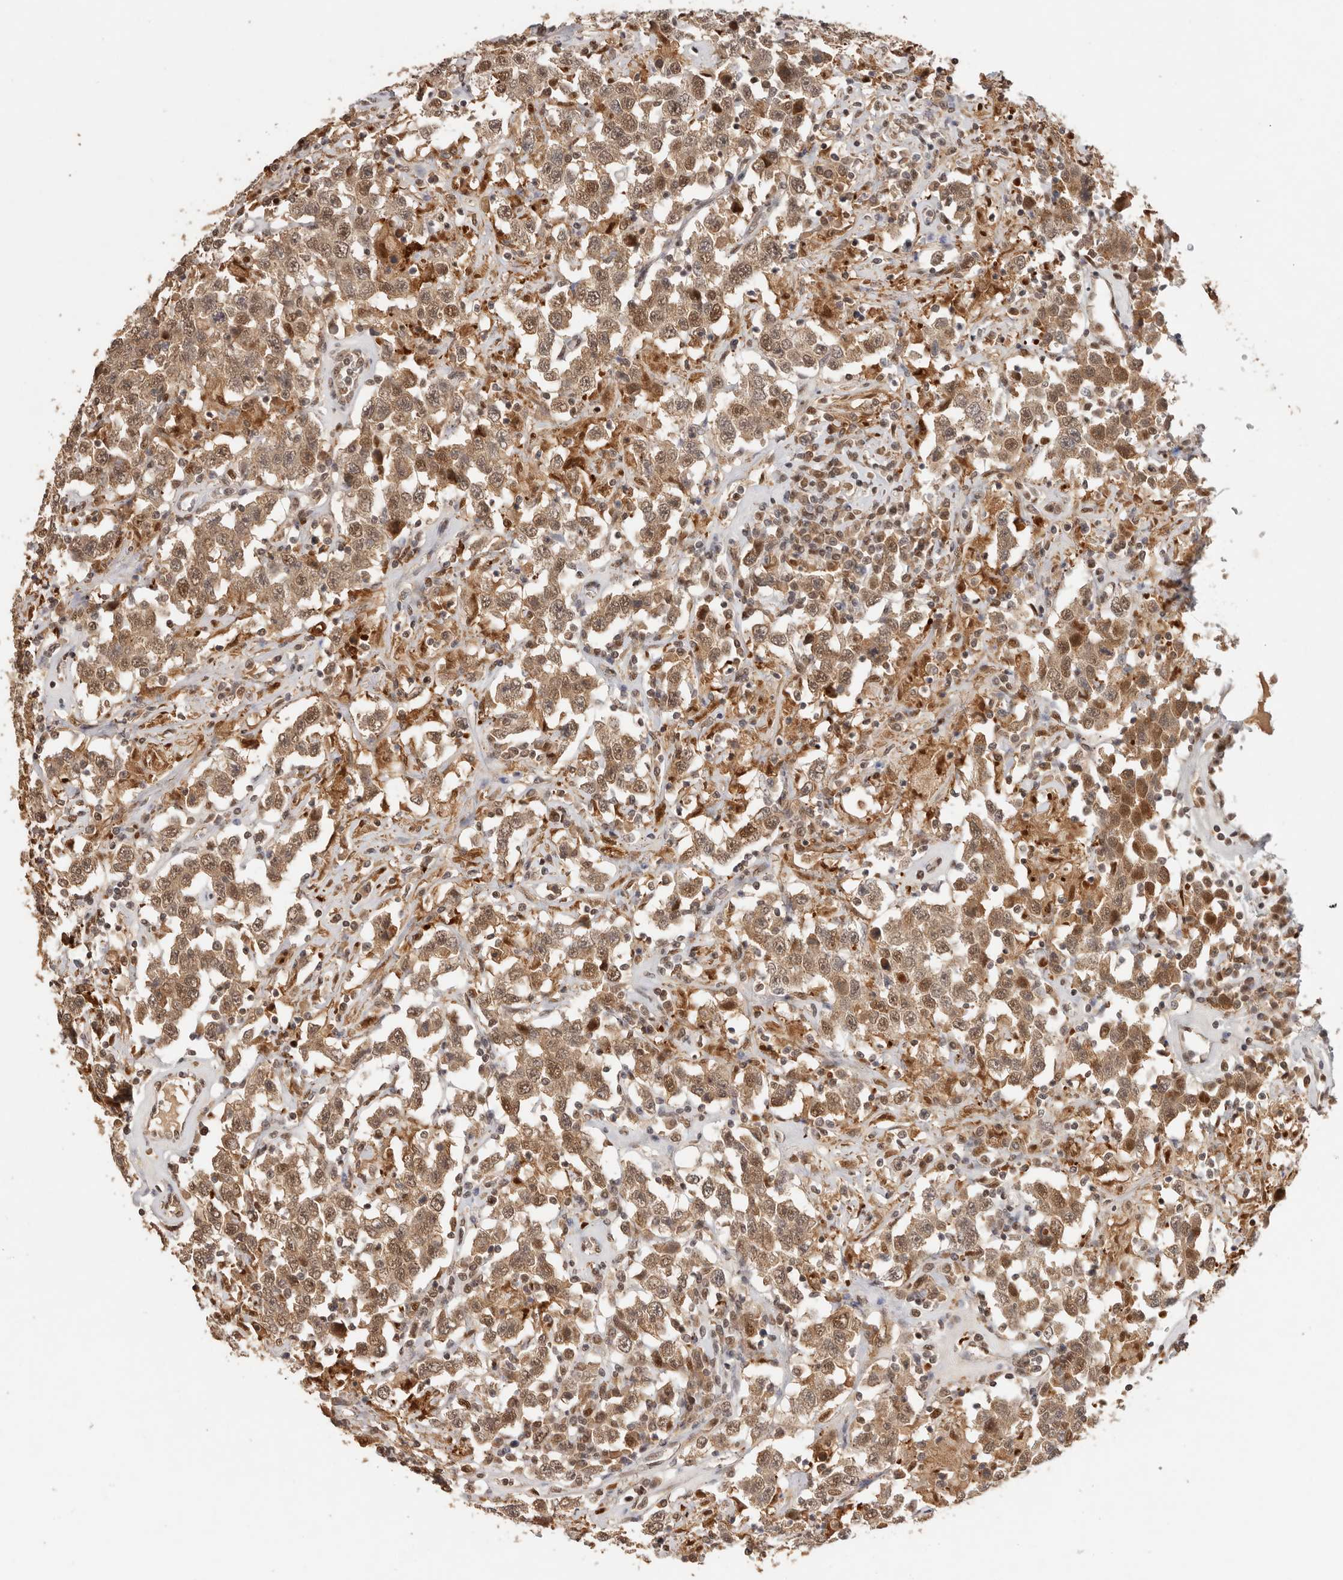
{"staining": {"intensity": "moderate", "quantity": ">75%", "location": "cytoplasmic/membranous,nuclear"}, "tissue": "testis cancer", "cell_type": "Tumor cells", "image_type": "cancer", "snomed": [{"axis": "morphology", "description": "Seminoma, NOS"}, {"axis": "topography", "description": "Testis"}], "caption": "Protein analysis of testis cancer (seminoma) tissue exhibits moderate cytoplasmic/membranous and nuclear positivity in approximately >75% of tumor cells. Using DAB (3,3'-diaminobenzidine) (brown) and hematoxylin (blue) stains, captured at high magnification using brightfield microscopy.", "gene": "PSMA5", "patient": {"sex": "male", "age": 41}}